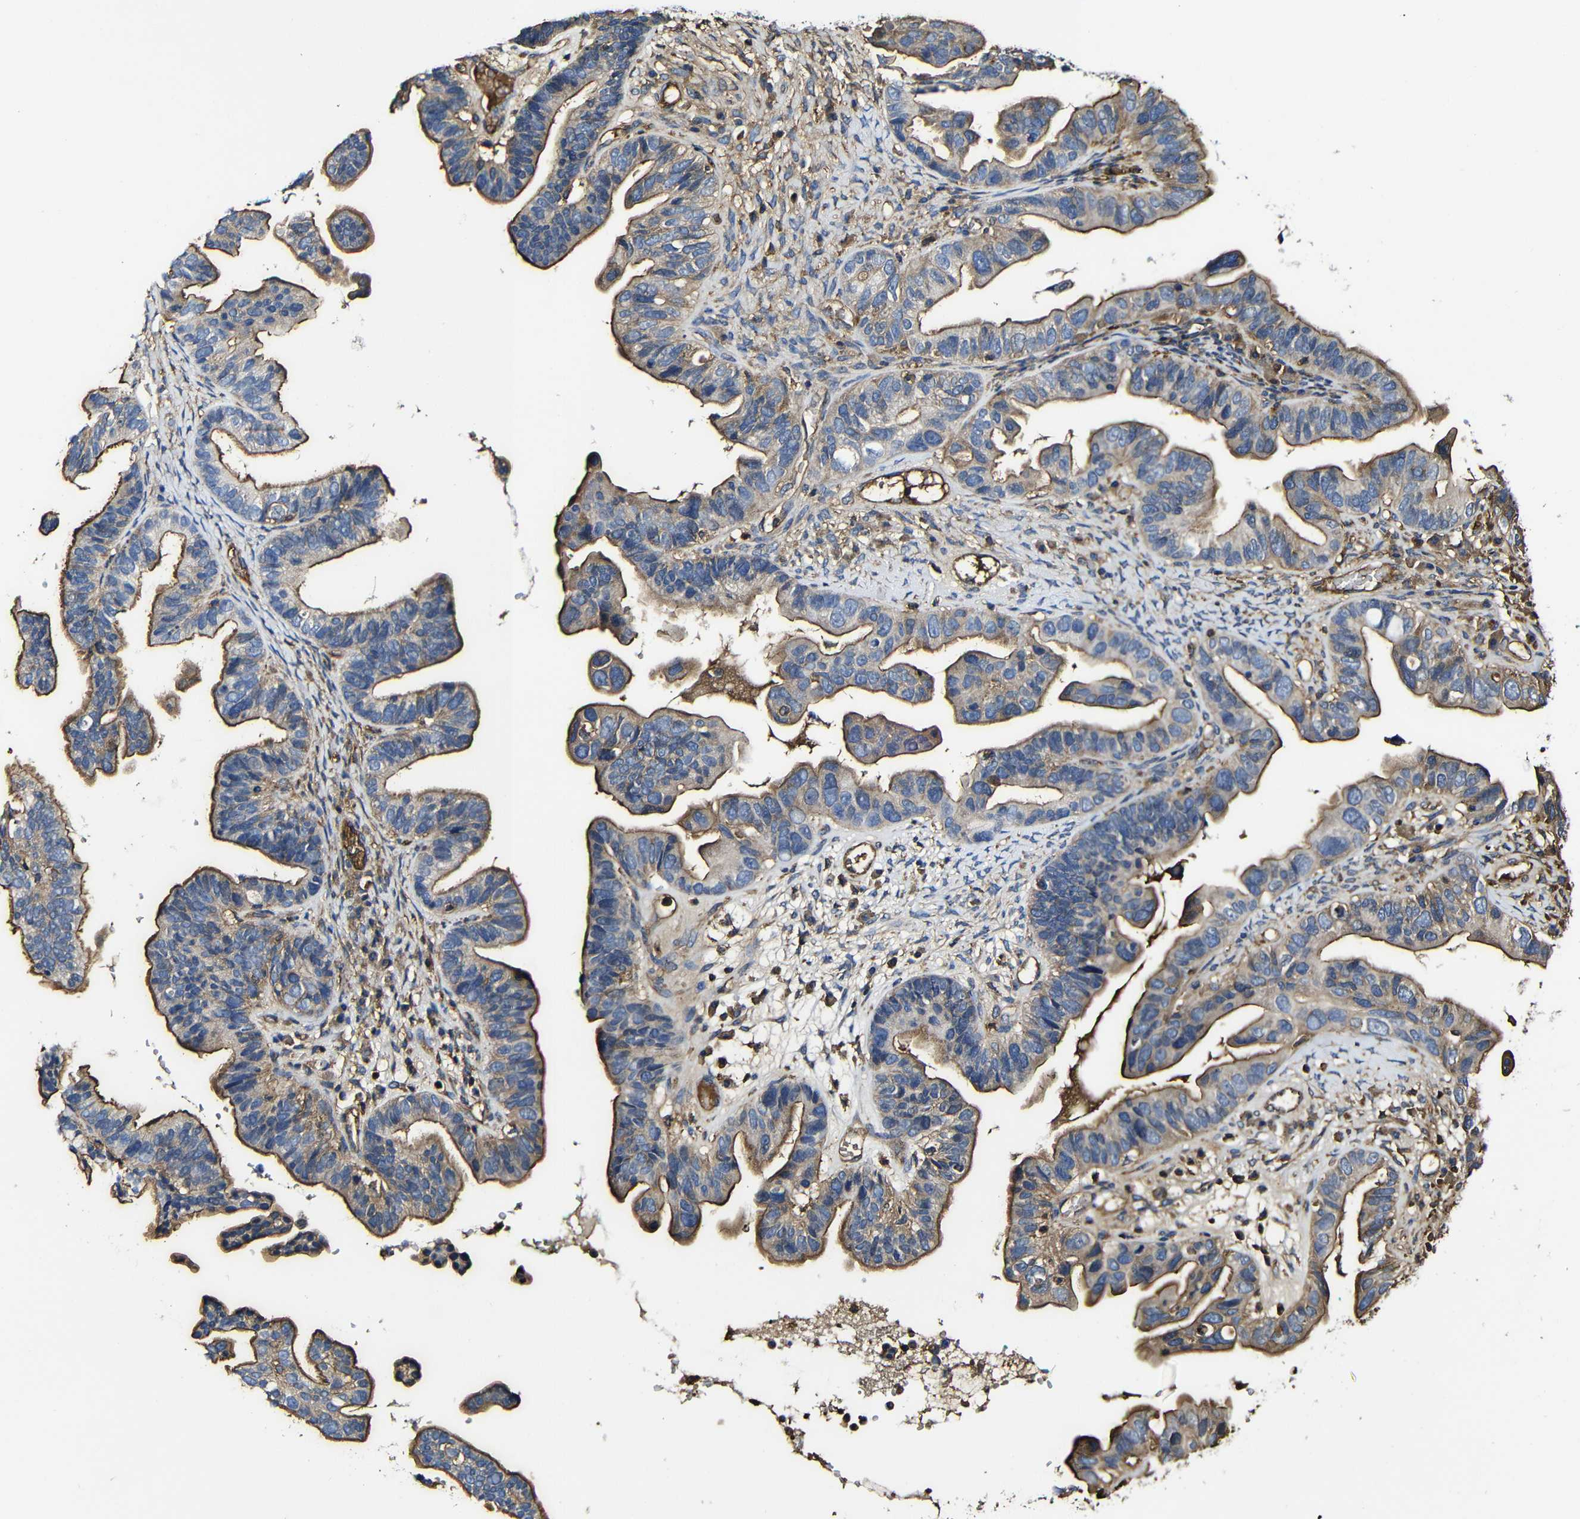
{"staining": {"intensity": "moderate", "quantity": ">75%", "location": "cytoplasmic/membranous"}, "tissue": "ovarian cancer", "cell_type": "Tumor cells", "image_type": "cancer", "snomed": [{"axis": "morphology", "description": "Cystadenocarcinoma, serous, NOS"}, {"axis": "topography", "description": "Ovary"}], "caption": "The micrograph exhibits staining of ovarian cancer (serous cystadenocarcinoma), revealing moderate cytoplasmic/membranous protein expression (brown color) within tumor cells.", "gene": "MSN", "patient": {"sex": "female", "age": 56}}